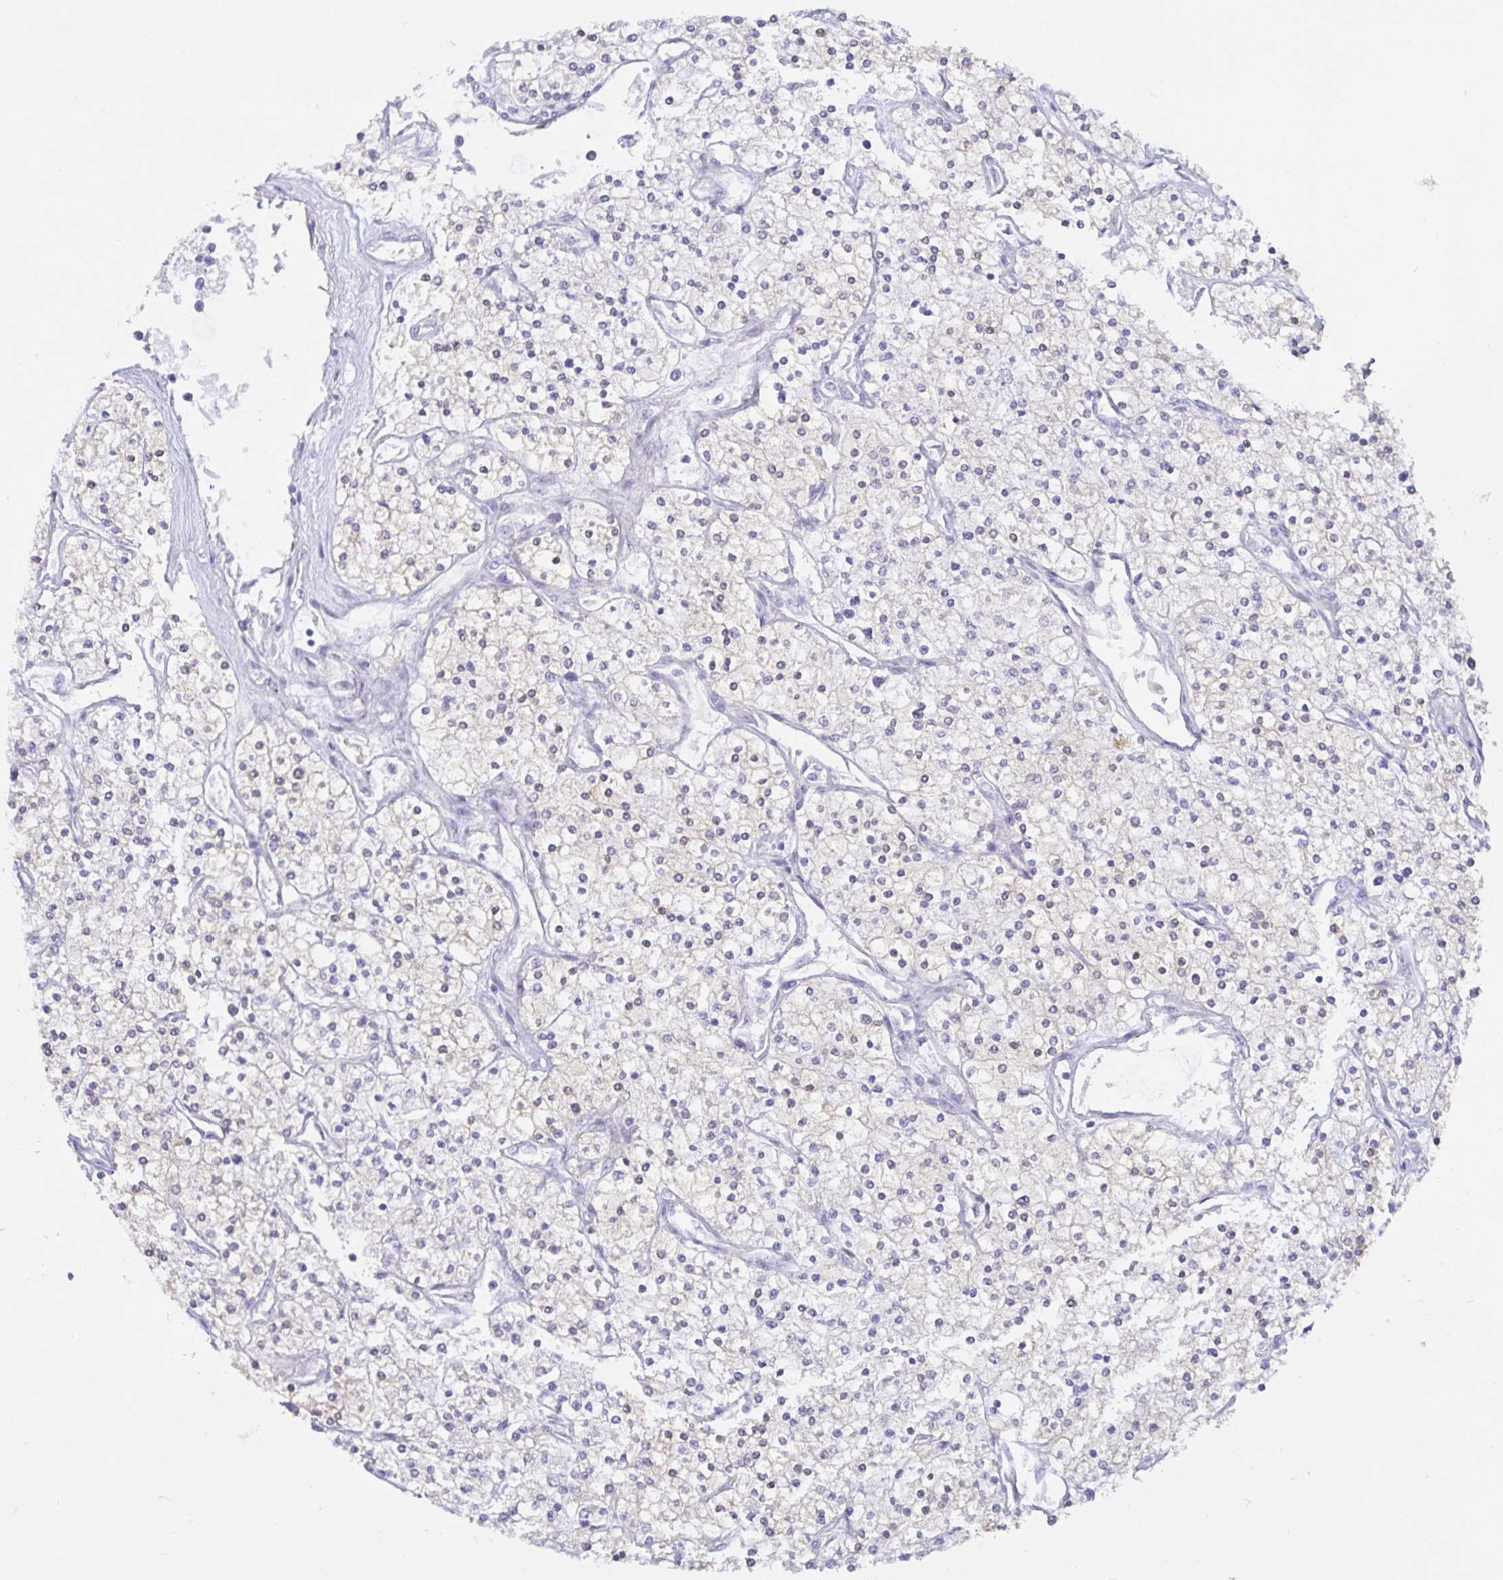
{"staining": {"intensity": "weak", "quantity": "<25%", "location": "cytoplasmic/membranous"}, "tissue": "renal cancer", "cell_type": "Tumor cells", "image_type": "cancer", "snomed": [{"axis": "morphology", "description": "Adenocarcinoma, NOS"}, {"axis": "topography", "description": "Kidney"}], "caption": "A histopathology image of renal cancer stained for a protein reveals no brown staining in tumor cells.", "gene": "MON2", "patient": {"sex": "male", "age": 80}}